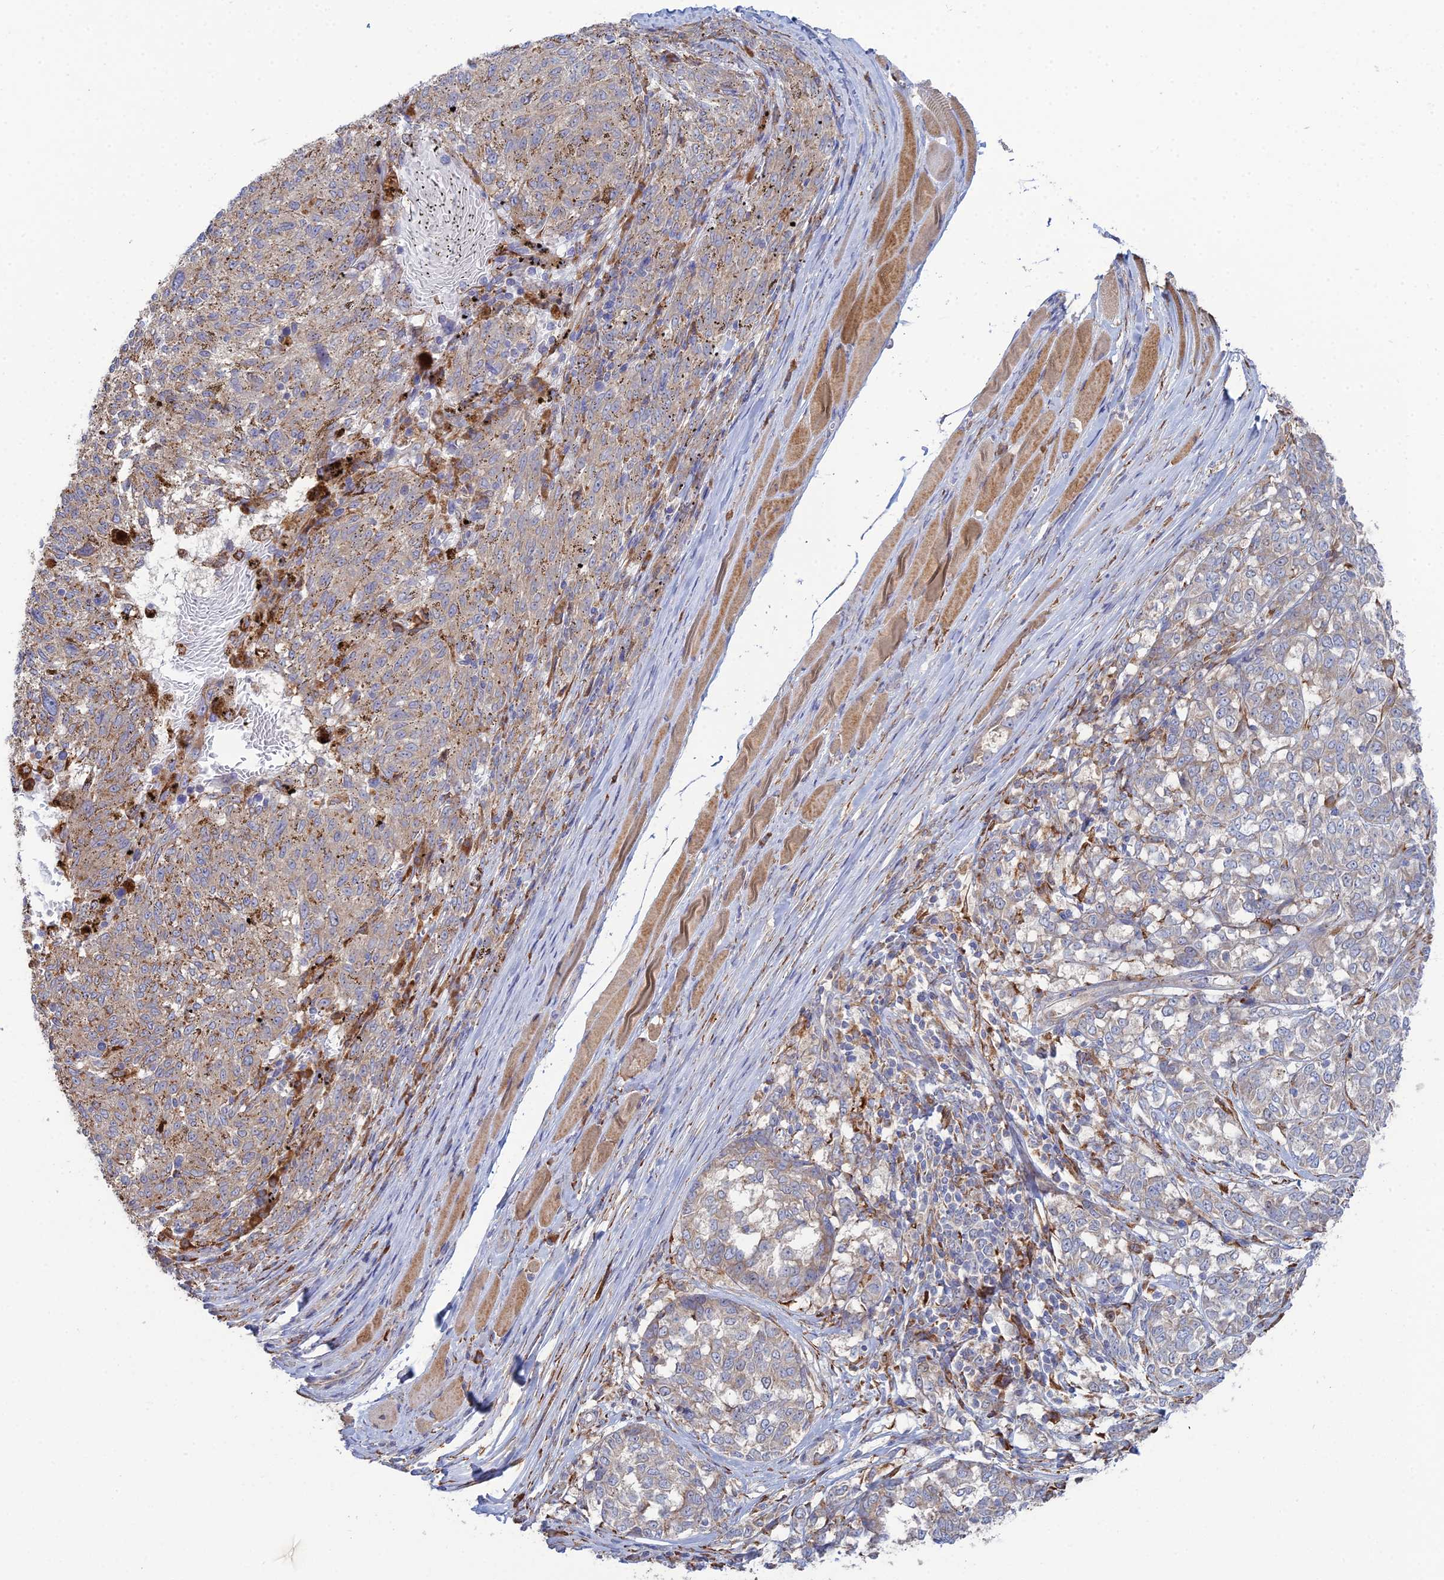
{"staining": {"intensity": "weak", "quantity": "25%-75%", "location": "cytoplasmic/membranous"}, "tissue": "melanoma", "cell_type": "Tumor cells", "image_type": "cancer", "snomed": [{"axis": "morphology", "description": "Malignant melanoma, NOS"}, {"axis": "topography", "description": "Skin"}], "caption": "Immunohistochemistry (IHC) of human melanoma displays low levels of weak cytoplasmic/membranous staining in about 25%-75% of tumor cells.", "gene": "TRAPPC6A", "patient": {"sex": "female", "age": 72}}